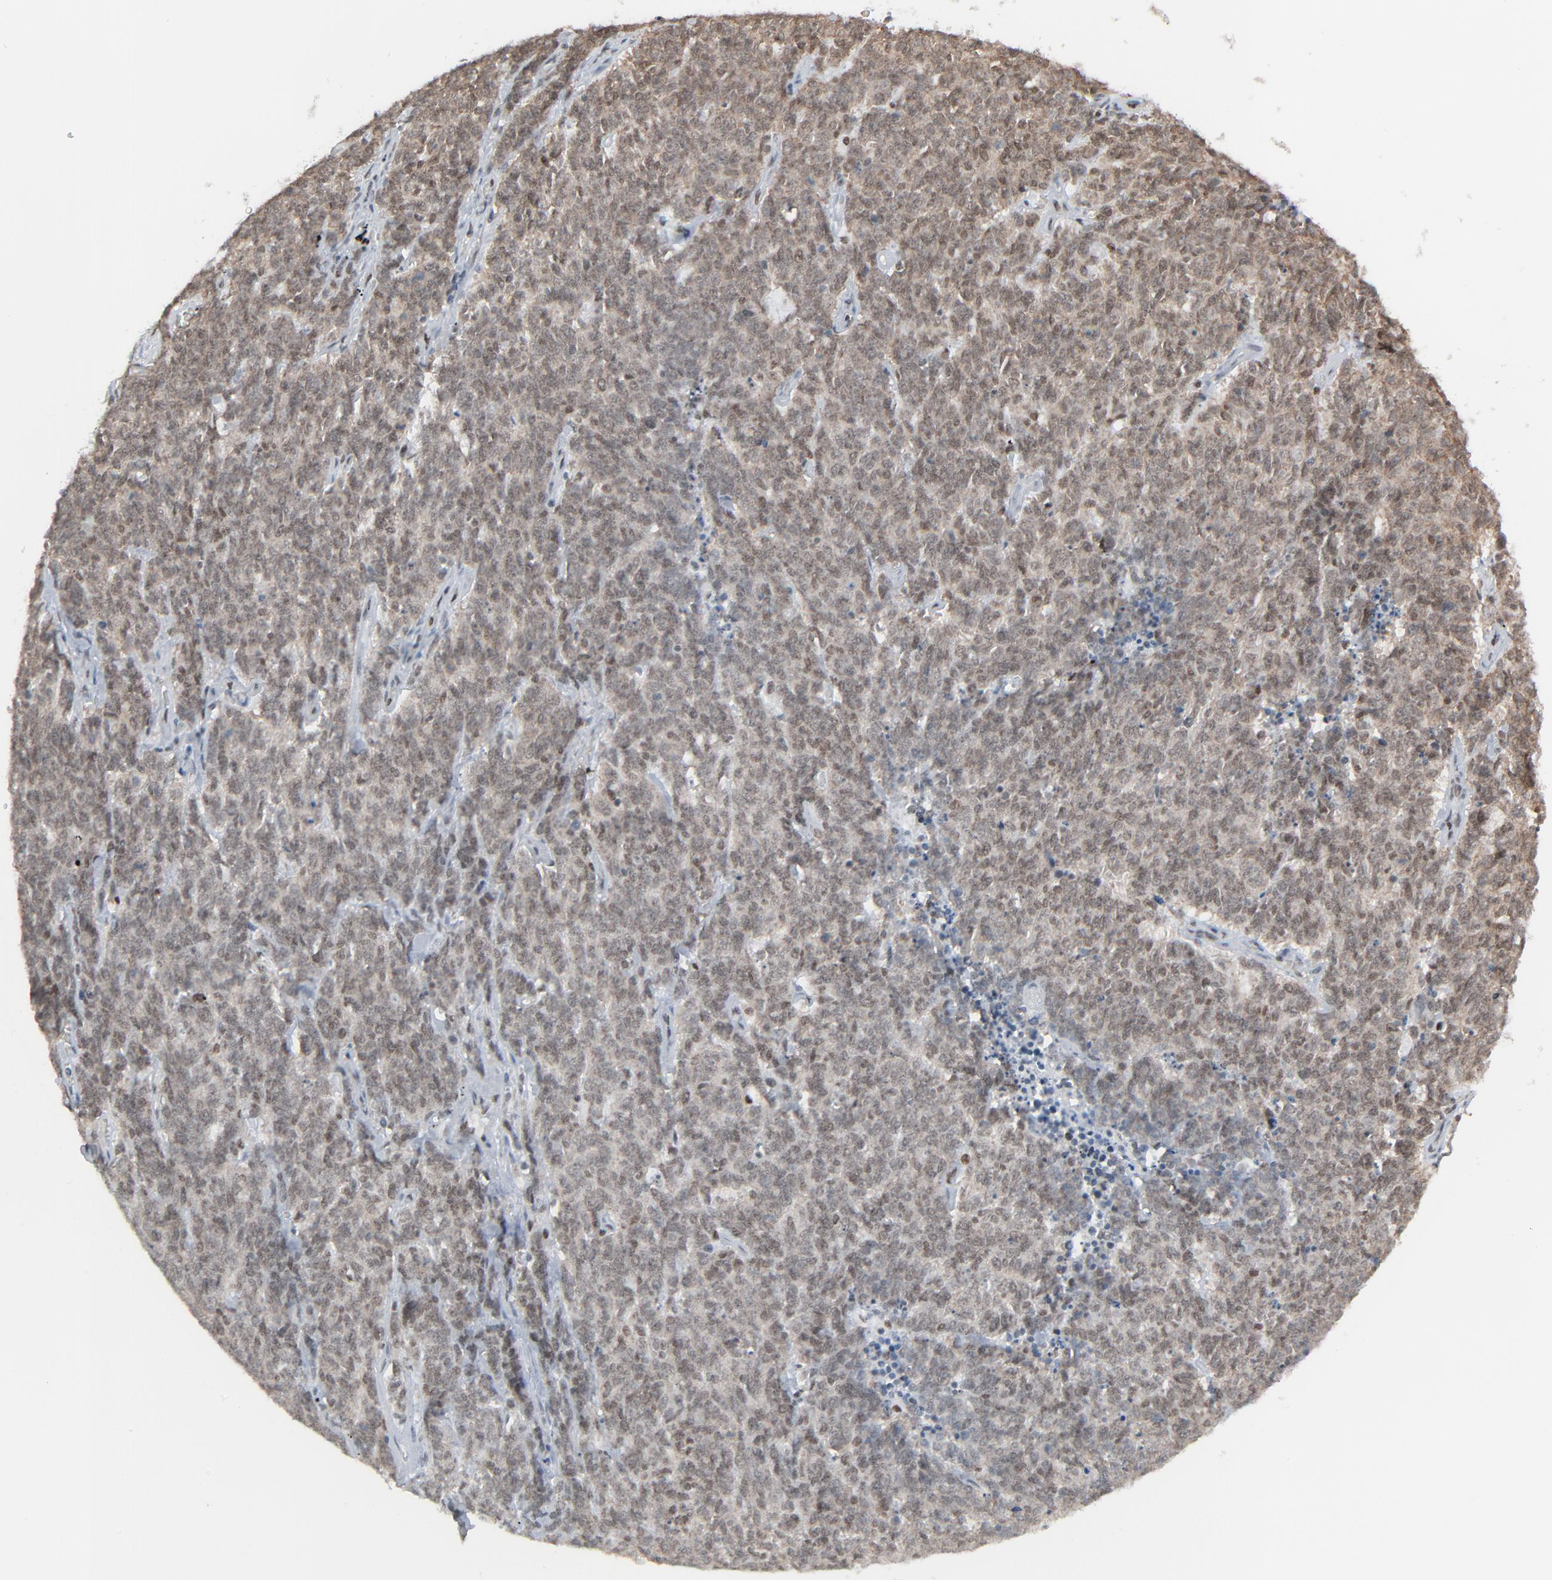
{"staining": {"intensity": "moderate", "quantity": ">75%", "location": "cytoplasmic/membranous,nuclear"}, "tissue": "lung cancer", "cell_type": "Tumor cells", "image_type": "cancer", "snomed": [{"axis": "morphology", "description": "Neoplasm, malignant, NOS"}, {"axis": "topography", "description": "Lung"}], "caption": "Immunohistochemistry of lung cancer (malignant neoplasm) reveals medium levels of moderate cytoplasmic/membranous and nuclear positivity in about >75% of tumor cells.", "gene": "FBXO28", "patient": {"sex": "female", "age": 58}}